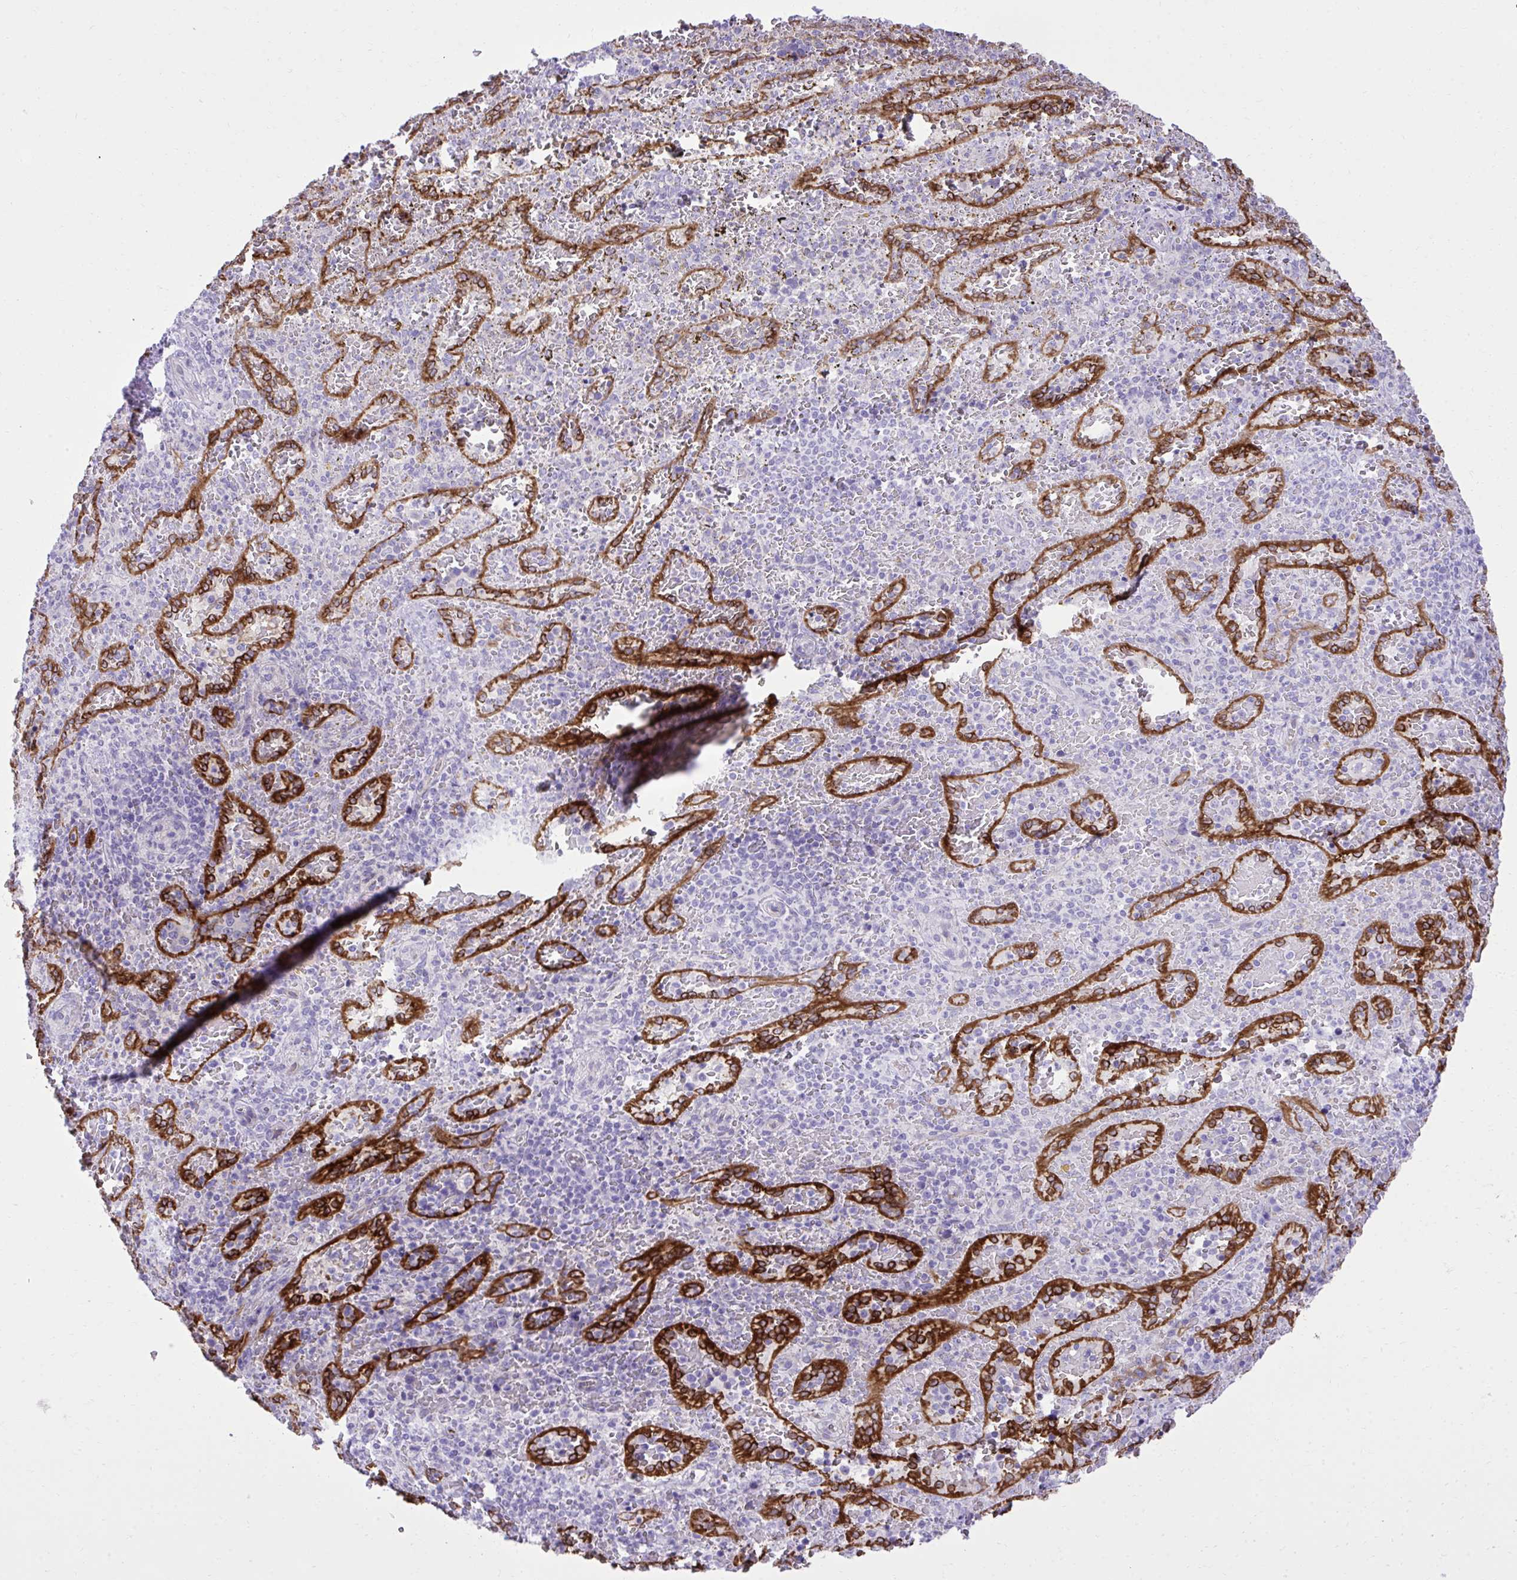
{"staining": {"intensity": "negative", "quantity": "none", "location": "none"}, "tissue": "spleen", "cell_type": "Cells in red pulp", "image_type": "normal", "snomed": [{"axis": "morphology", "description": "Normal tissue, NOS"}, {"axis": "topography", "description": "Spleen"}], "caption": "Cells in red pulp show no significant protein positivity in unremarkable spleen. Brightfield microscopy of immunohistochemistry (IHC) stained with DAB (3,3'-diaminobenzidine) (brown) and hematoxylin (blue), captured at high magnification.", "gene": "PITPNM3", "patient": {"sex": "female", "age": 50}}